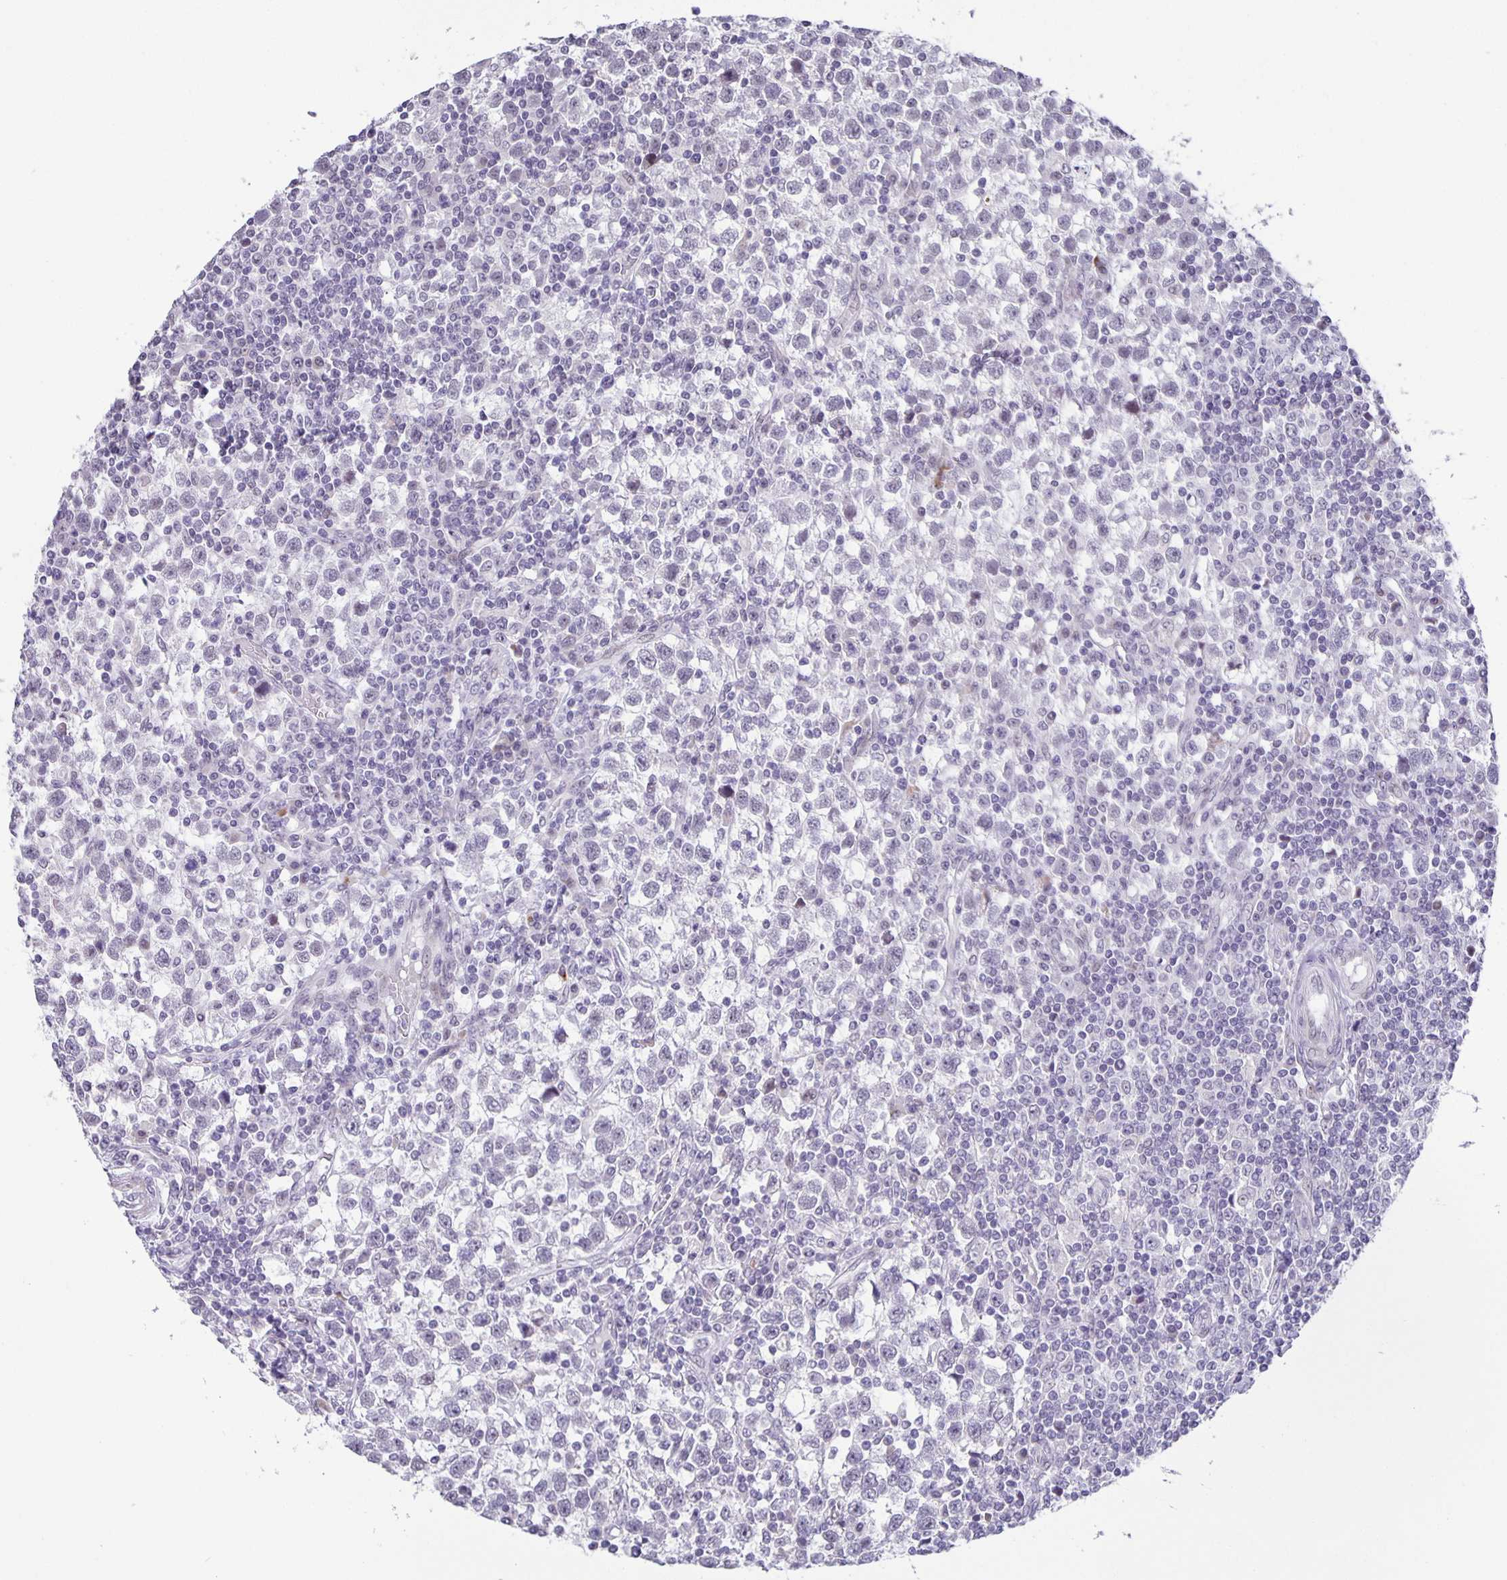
{"staining": {"intensity": "negative", "quantity": "none", "location": "none"}, "tissue": "testis cancer", "cell_type": "Tumor cells", "image_type": "cancer", "snomed": [{"axis": "morphology", "description": "Seminoma, NOS"}, {"axis": "topography", "description": "Testis"}], "caption": "Tumor cells show no significant protein positivity in seminoma (testis).", "gene": "PHRF1", "patient": {"sex": "male", "age": 34}}